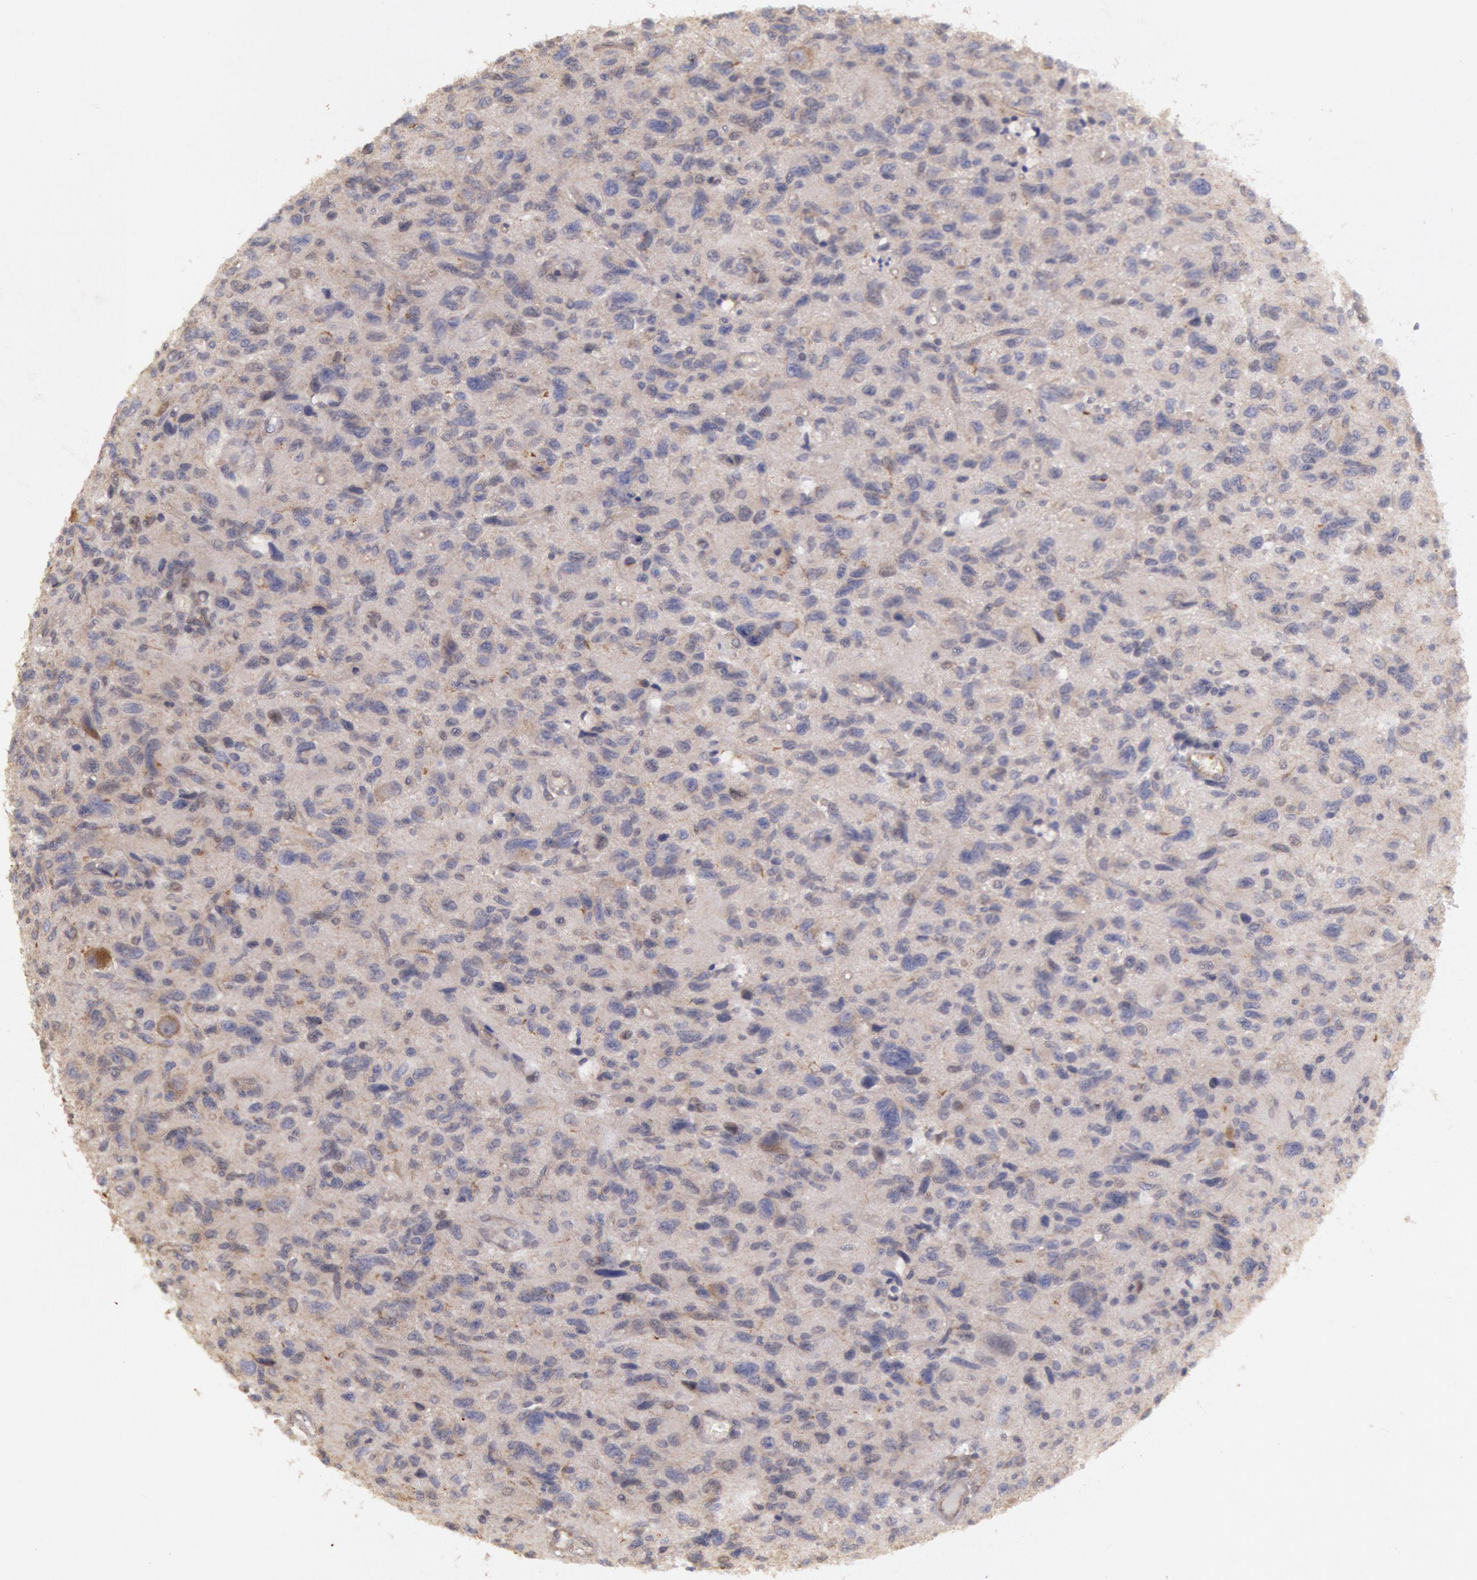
{"staining": {"intensity": "negative", "quantity": "none", "location": "none"}, "tissue": "glioma", "cell_type": "Tumor cells", "image_type": "cancer", "snomed": [{"axis": "morphology", "description": "Glioma, malignant, High grade"}, {"axis": "topography", "description": "Brain"}], "caption": "Tumor cells are negative for protein expression in human glioma.", "gene": "AMOTL1", "patient": {"sex": "female", "age": 60}}